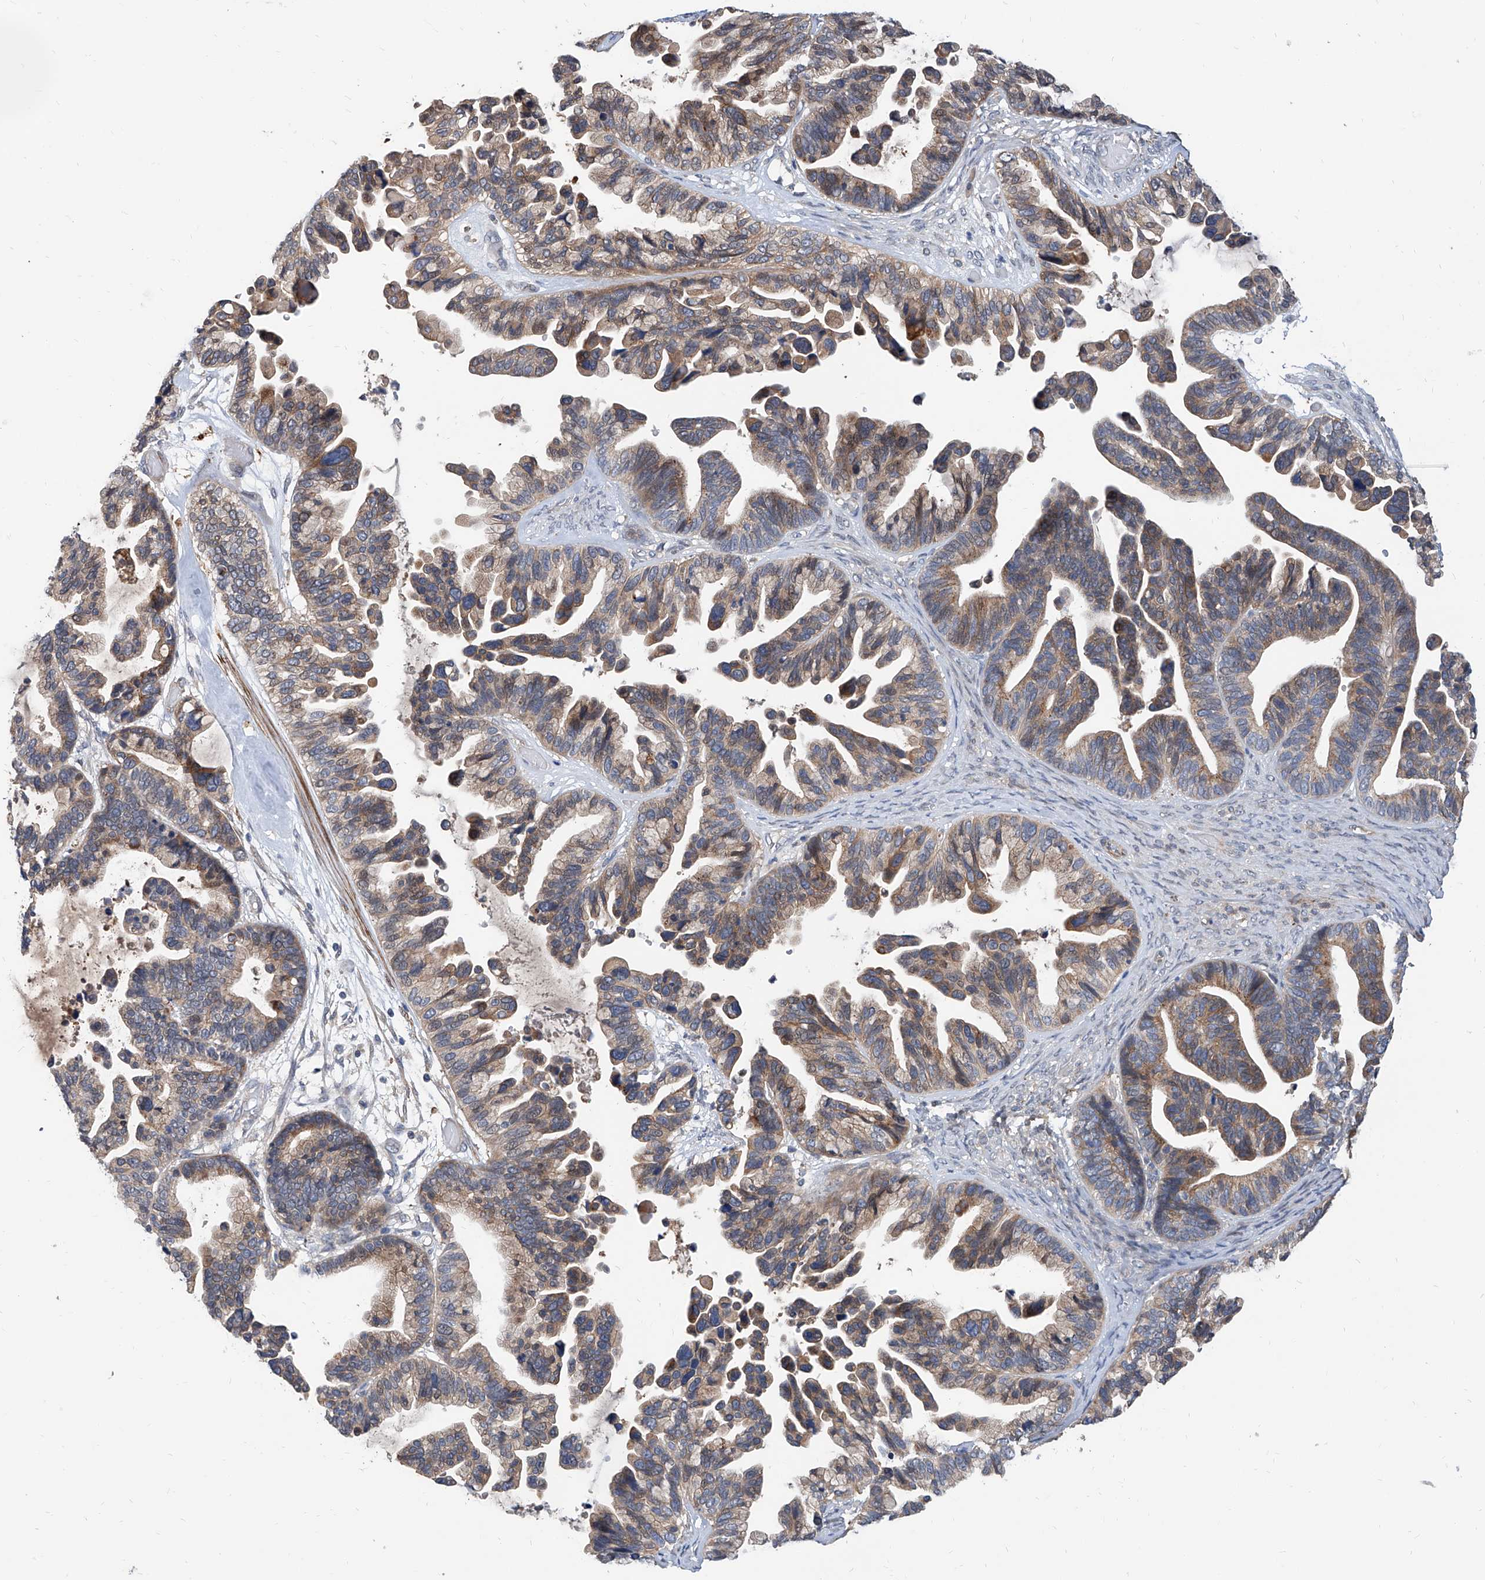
{"staining": {"intensity": "moderate", "quantity": ">75%", "location": "cytoplasmic/membranous"}, "tissue": "ovarian cancer", "cell_type": "Tumor cells", "image_type": "cancer", "snomed": [{"axis": "morphology", "description": "Cystadenocarcinoma, serous, NOS"}, {"axis": "topography", "description": "Ovary"}], "caption": "Immunohistochemical staining of serous cystadenocarcinoma (ovarian) displays medium levels of moderate cytoplasmic/membranous positivity in about >75% of tumor cells.", "gene": "MAGEE2", "patient": {"sex": "female", "age": 56}}